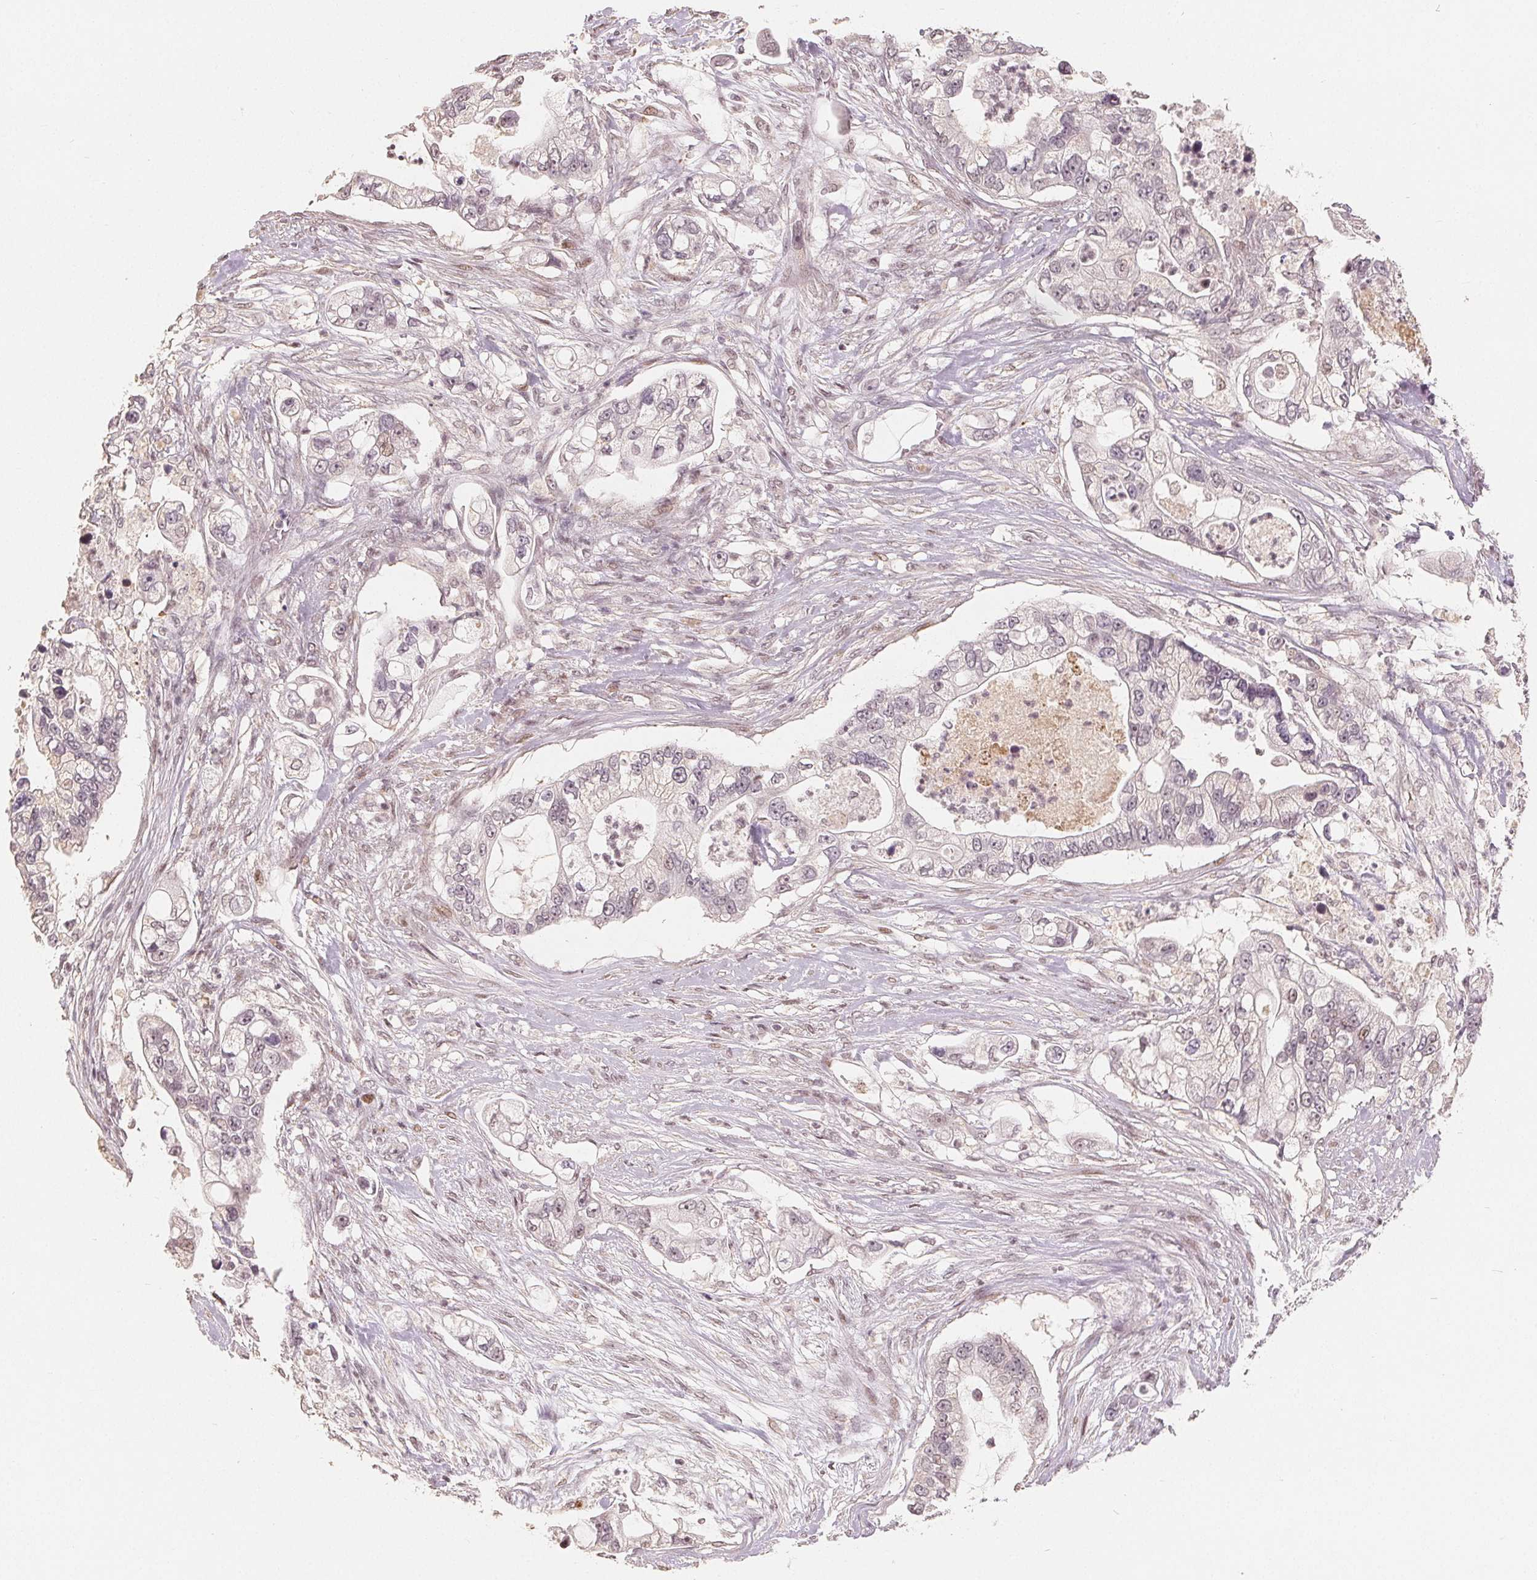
{"staining": {"intensity": "weak", "quantity": "<25%", "location": "nuclear"}, "tissue": "pancreatic cancer", "cell_type": "Tumor cells", "image_type": "cancer", "snomed": [{"axis": "morphology", "description": "Adenocarcinoma, NOS"}, {"axis": "topography", "description": "Pancreas"}], "caption": "A micrograph of adenocarcinoma (pancreatic) stained for a protein displays no brown staining in tumor cells.", "gene": "CCDC138", "patient": {"sex": "female", "age": 69}}